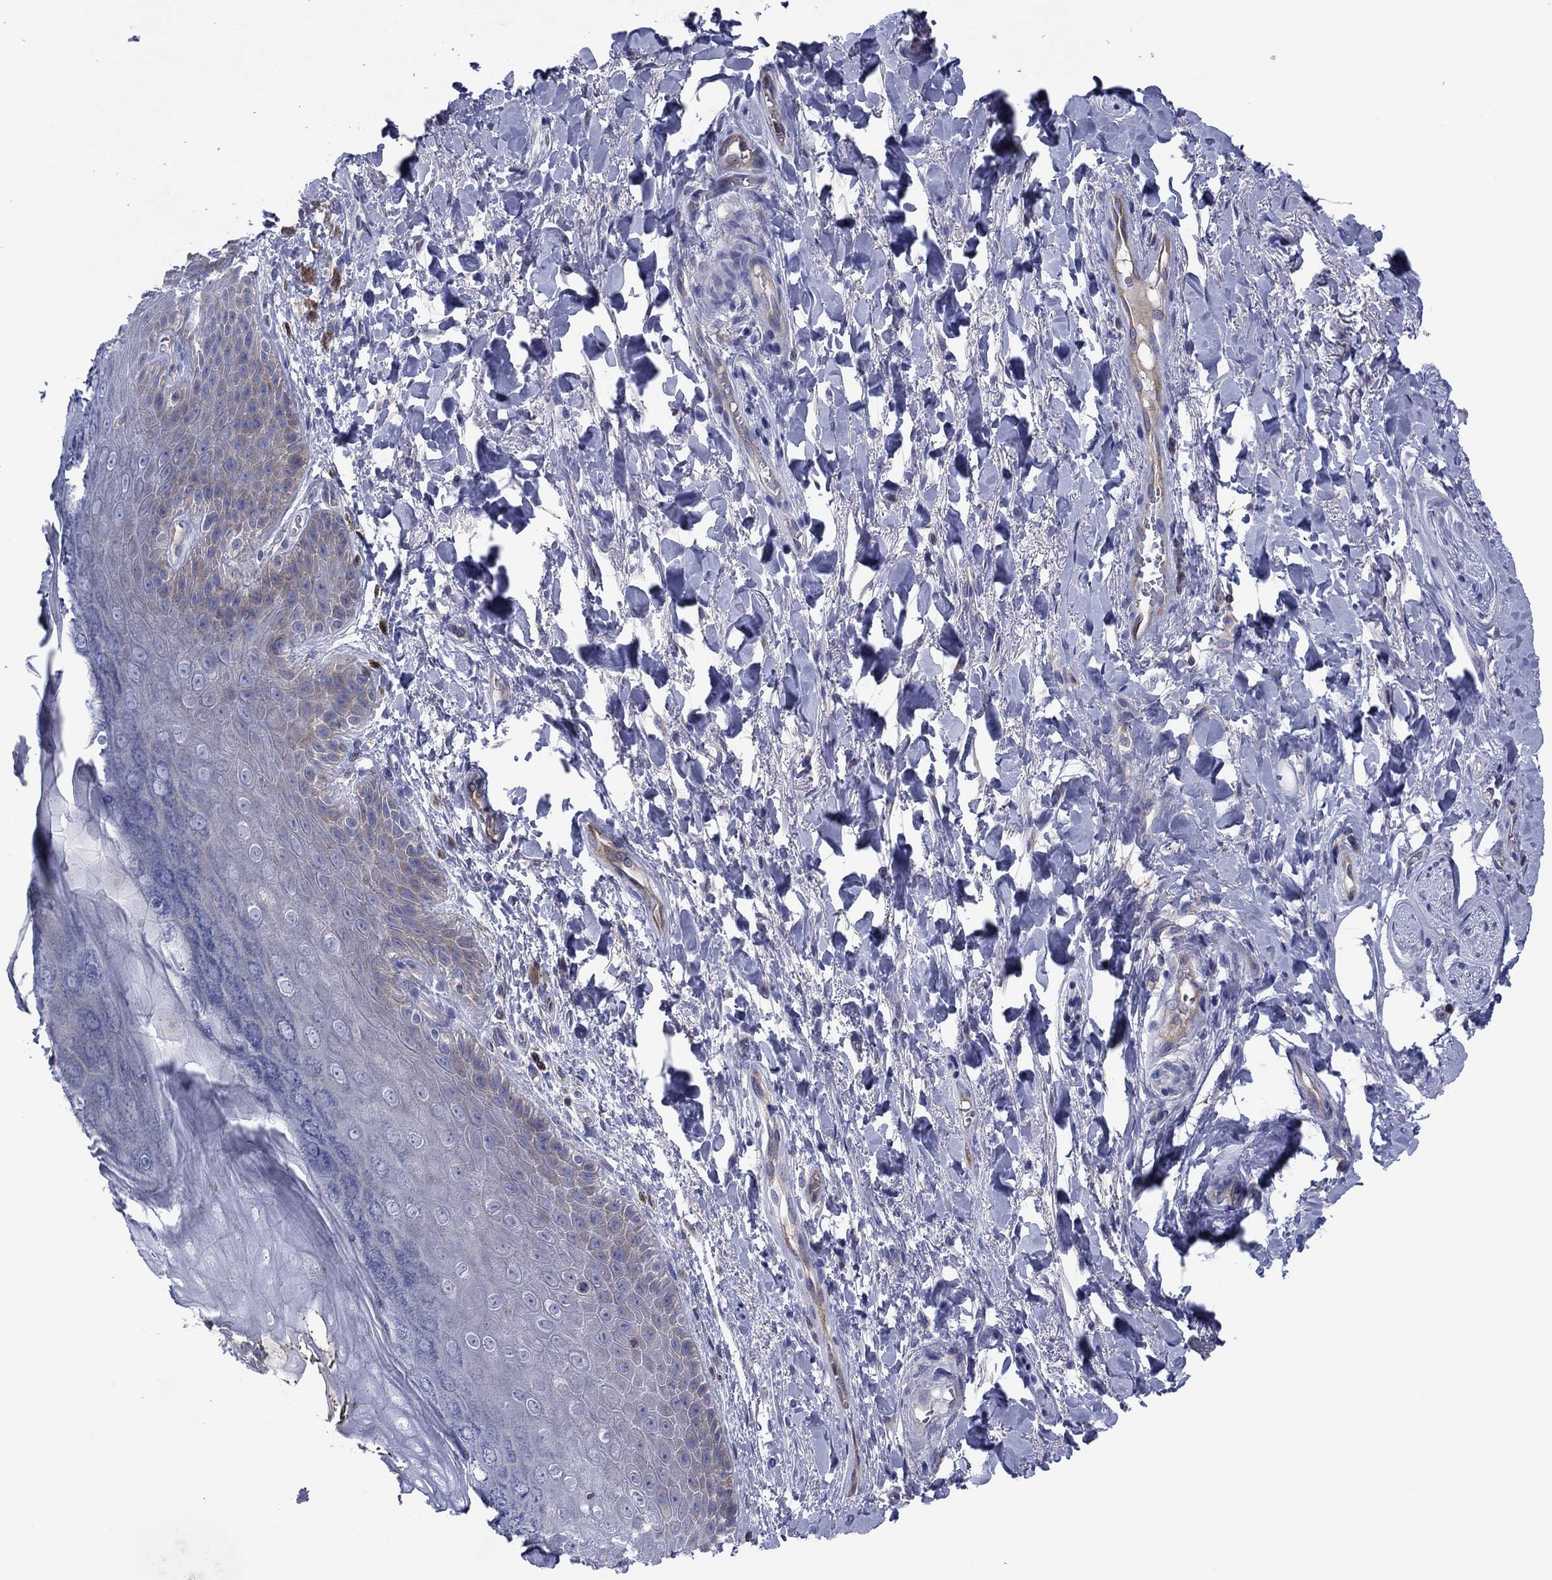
{"staining": {"intensity": "weak", "quantity": "<25%", "location": "cytoplasmic/membranous"}, "tissue": "skin", "cell_type": "Epidermal cells", "image_type": "normal", "snomed": [{"axis": "morphology", "description": "Normal tissue, NOS"}, {"axis": "topography", "description": "Anal"}, {"axis": "topography", "description": "Peripheral nerve tissue"}], "caption": "Skin was stained to show a protein in brown. There is no significant staining in epidermal cells. (Stains: DAB (3,3'-diaminobenzidine) IHC with hematoxylin counter stain, Microscopy: brightfield microscopy at high magnification).", "gene": "PVR", "patient": {"sex": "male", "age": 53}}